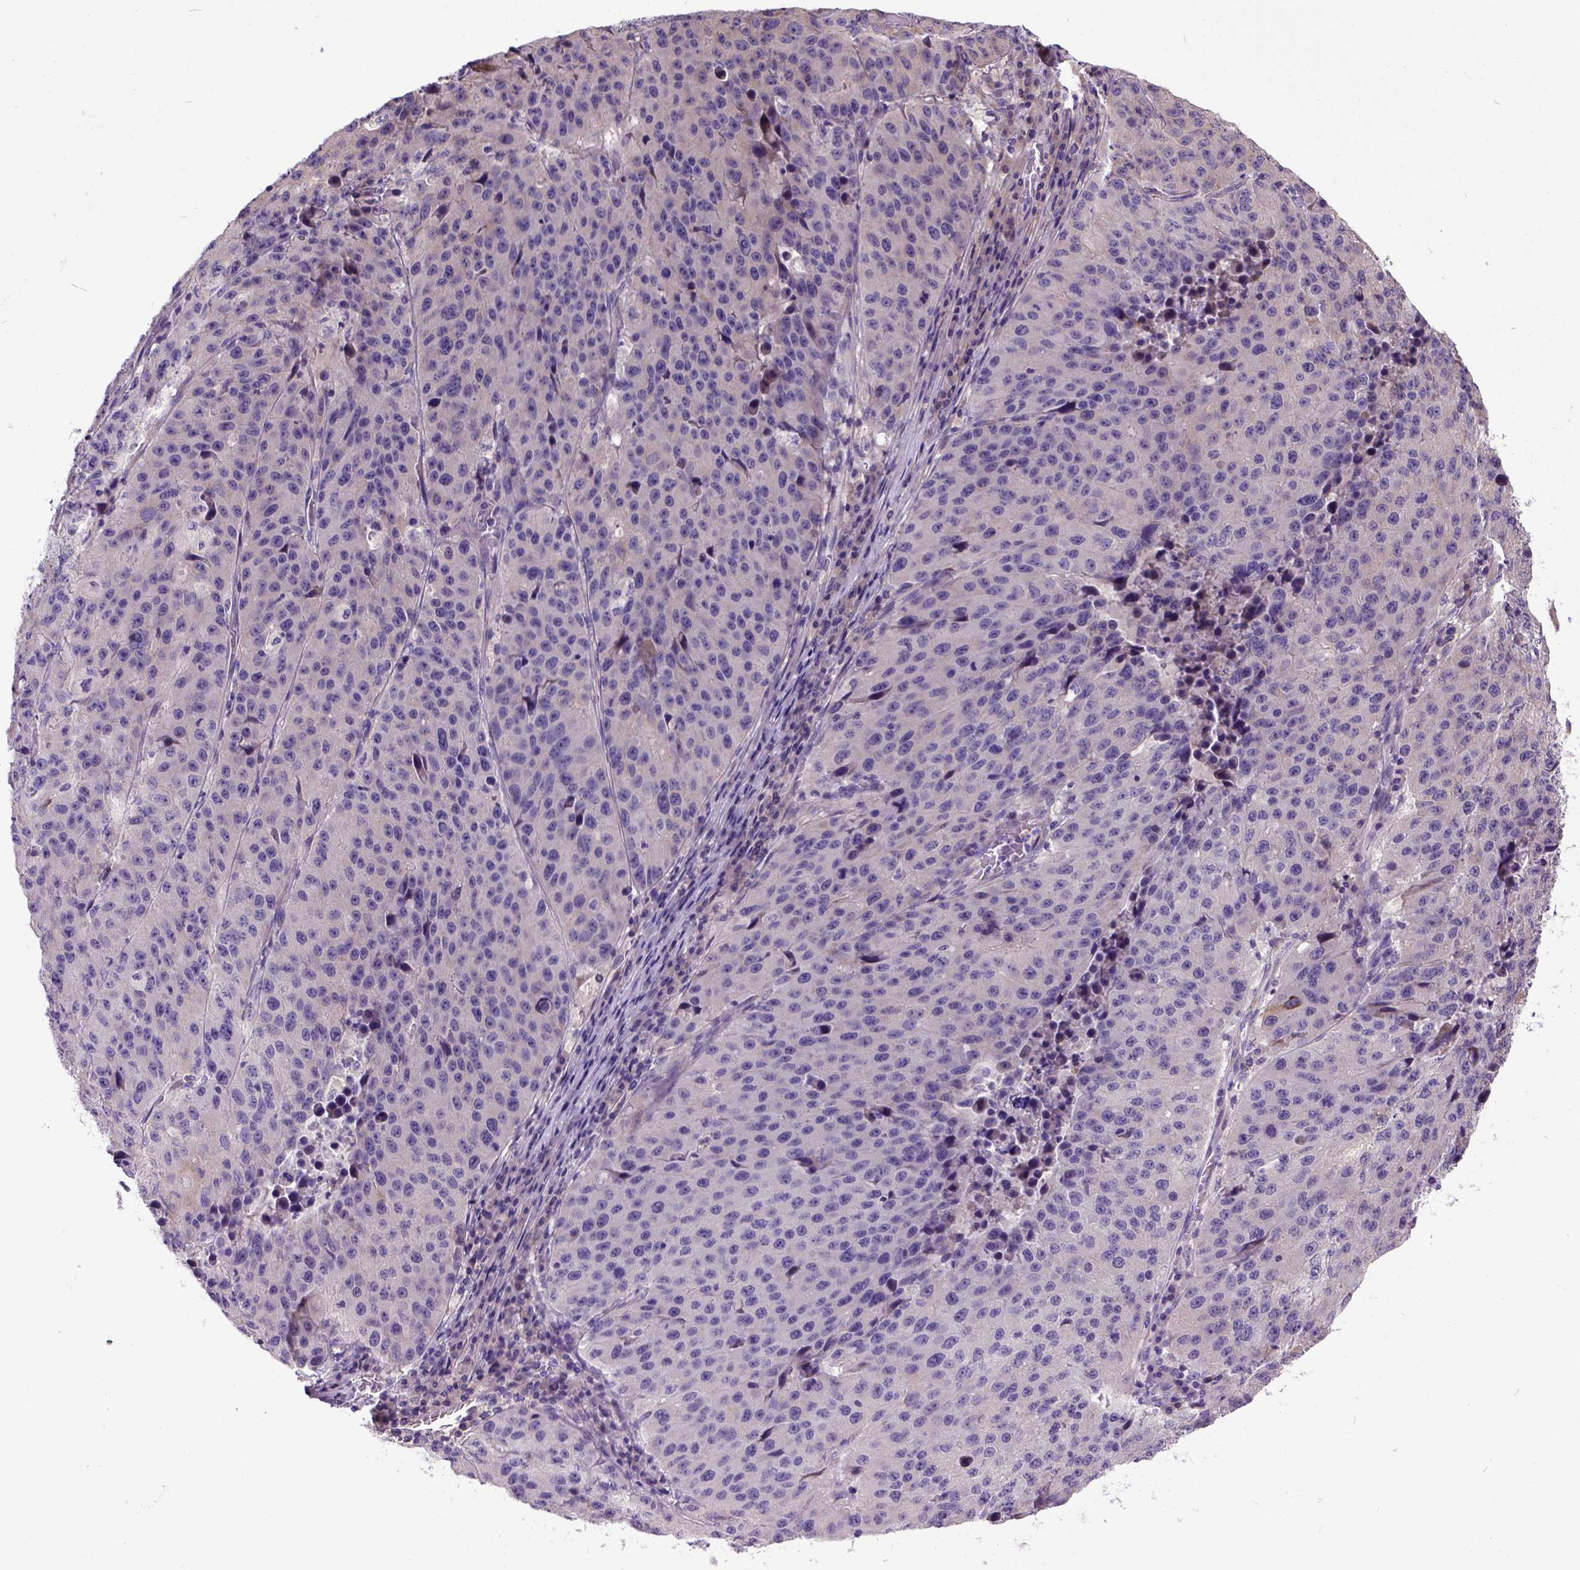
{"staining": {"intensity": "negative", "quantity": "none", "location": "none"}, "tissue": "stomach cancer", "cell_type": "Tumor cells", "image_type": "cancer", "snomed": [{"axis": "morphology", "description": "Adenocarcinoma, NOS"}, {"axis": "topography", "description": "Stomach"}], "caption": "Immunohistochemical staining of human adenocarcinoma (stomach) reveals no significant staining in tumor cells. (DAB (3,3'-diaminobenzidine) immunohistochemistry (IHC), high magnification).", "gene": "NEK5", "patient": {"sex": "male", "age": 71}}